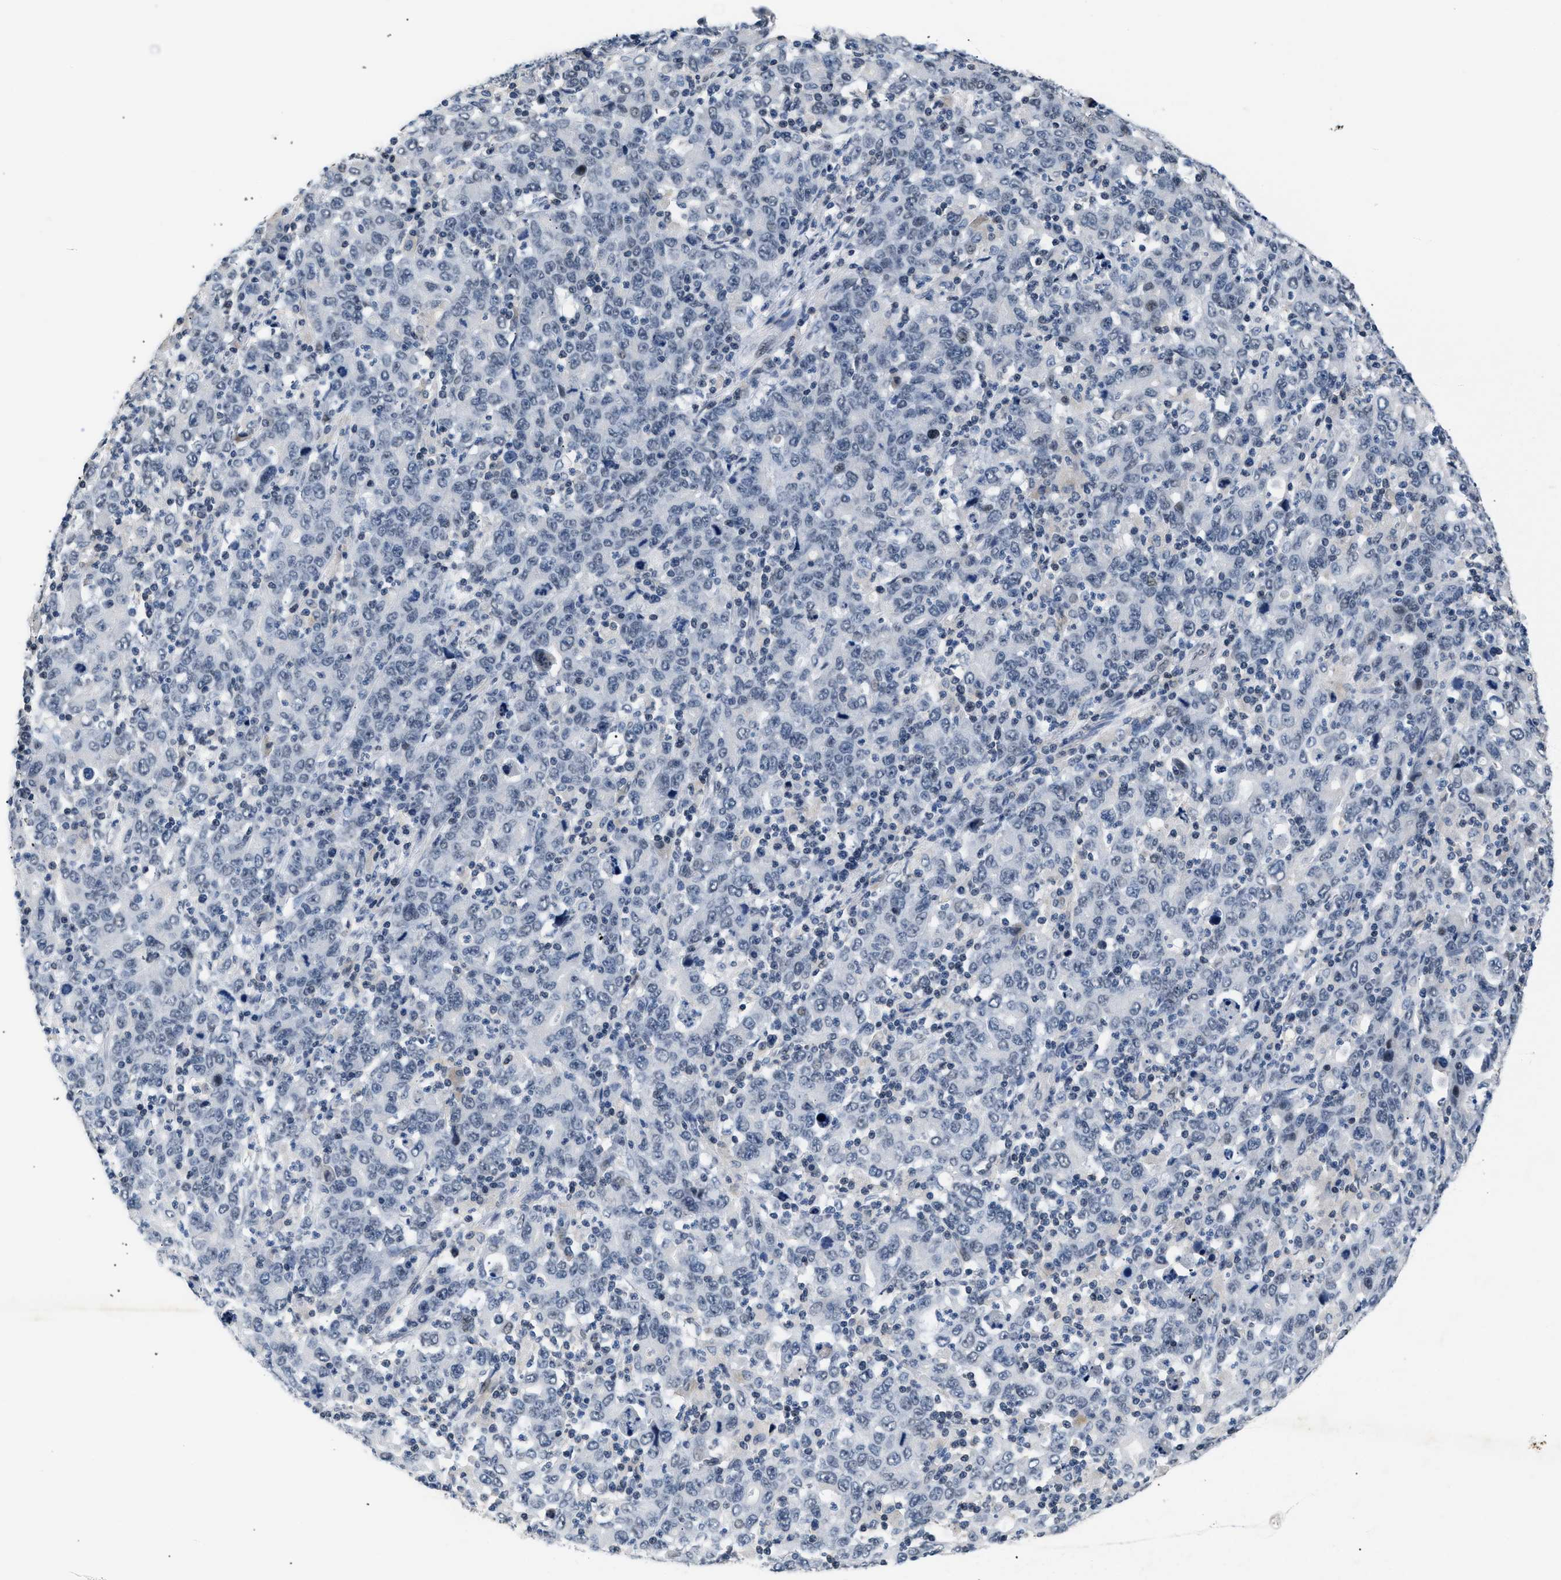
{"staining": {"intensity": "negative", "quantity": "none", "location": "none"}, "tissue": "stomach cancer", "cell_type": "Tumor cells", "image_type": "cancer", "snomed": [{"axis": "morphology", "description": "Adenocarcinoma, NOS"}, {"axis": "topography", "description": "Stomach, upper"}], "caption": "There is no significant expression in tumor cells of stomach cancer.", "gene": "KCNC3", "patient": {"sex": "male", "age": 69}}